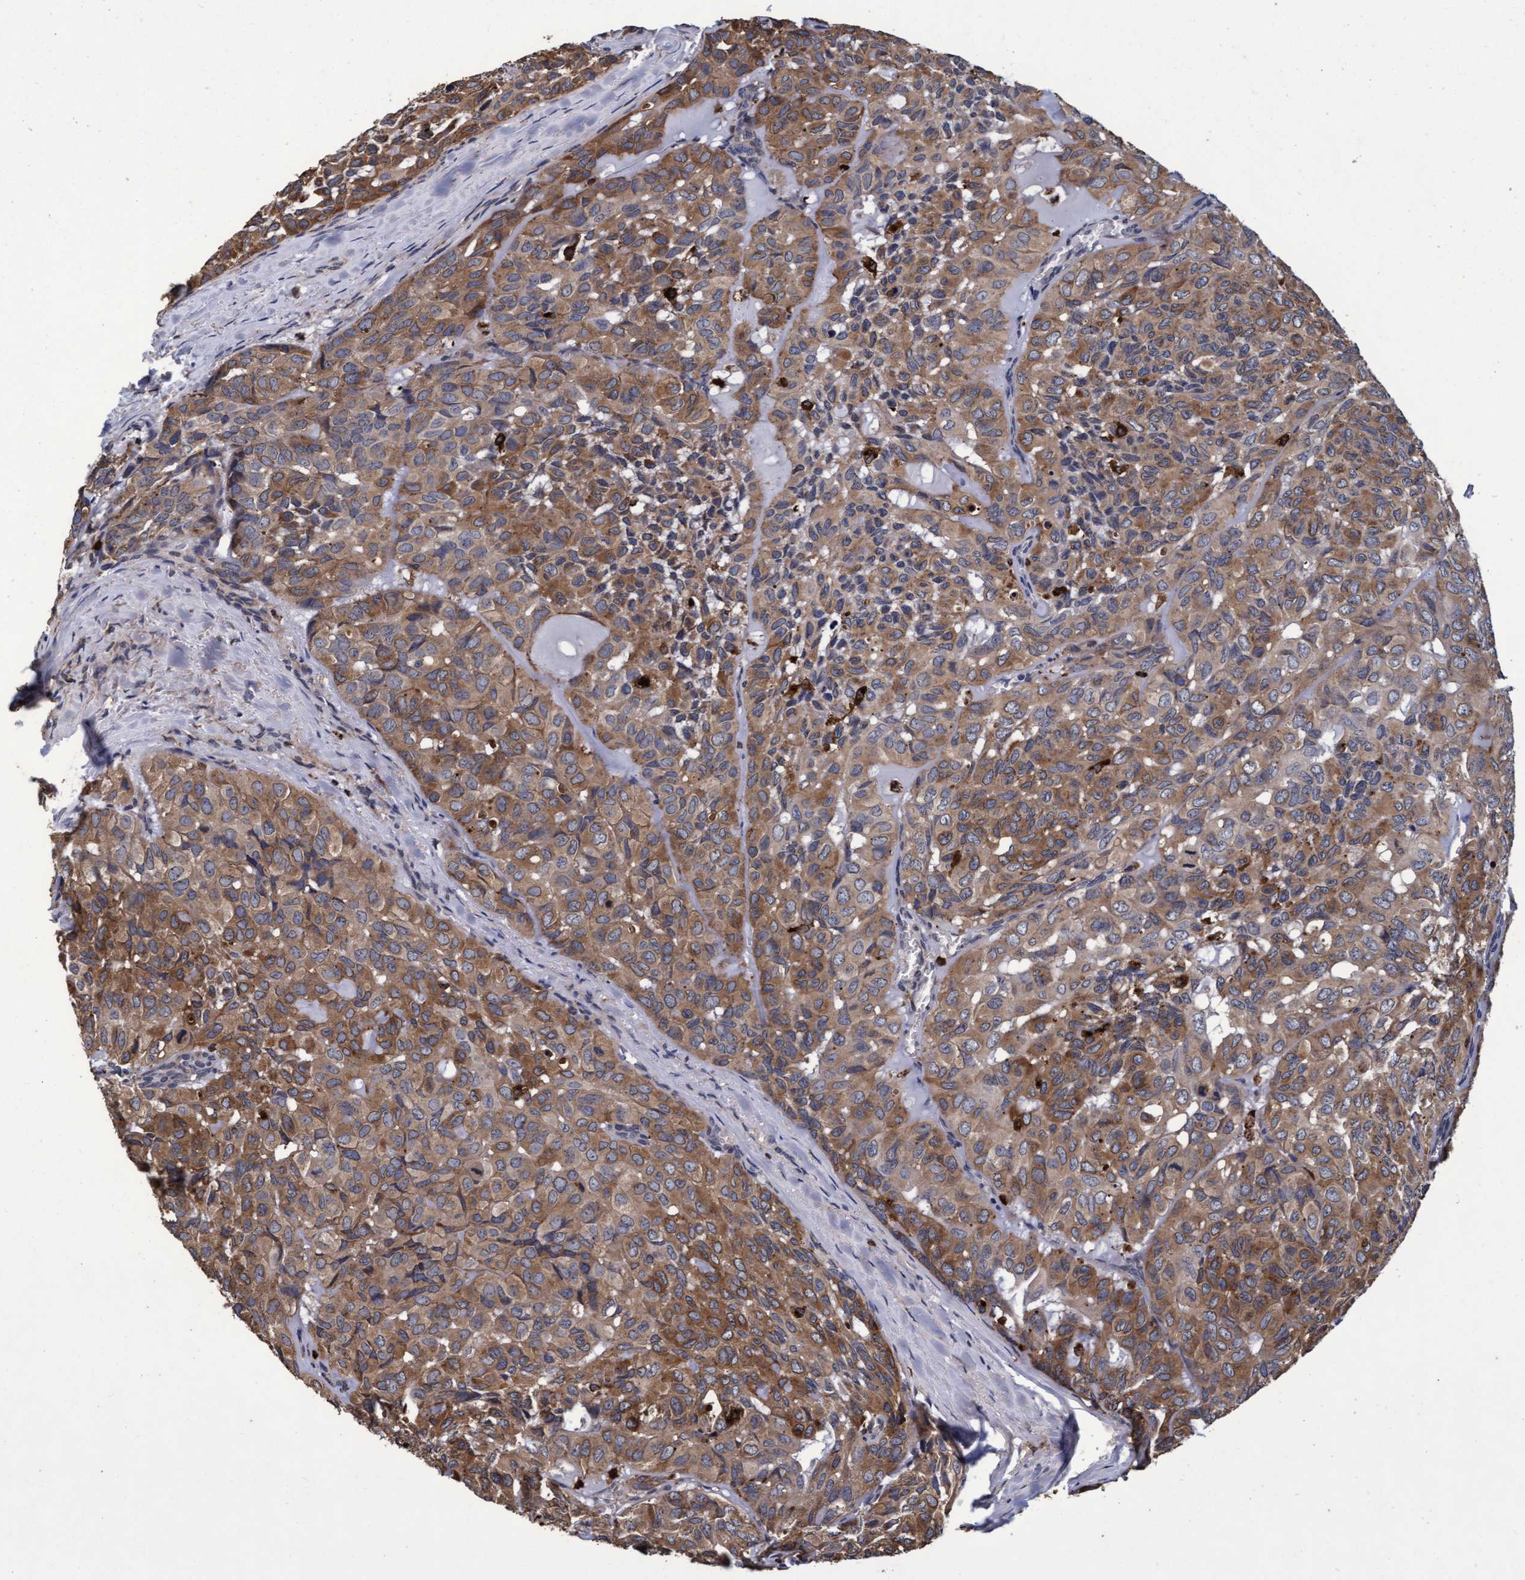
{"staining": {"intensity": "moderate", "quantity": ">75%", "location": "cytoplasmic/membranous"}, "tissue": "head and neck cancer", "cell_type": "Tumor cells", "image_type": "cancer", "snomed": [{"axis": "morphology", "description": "Adenocarcinoma, NOS"}, {"axis": "topography", "description": "Salivary gland, NOS"}, {"axis": "topography", "description": "Head-Neck"}], "caption": "The photomicrograph displays a brown stain indicating the presence of a protein in the cytoplasmic/membranous of tumor cells in head and neck cancer.", "gene": "CPQ", "patient": {"sex": "female", "age": 76}}